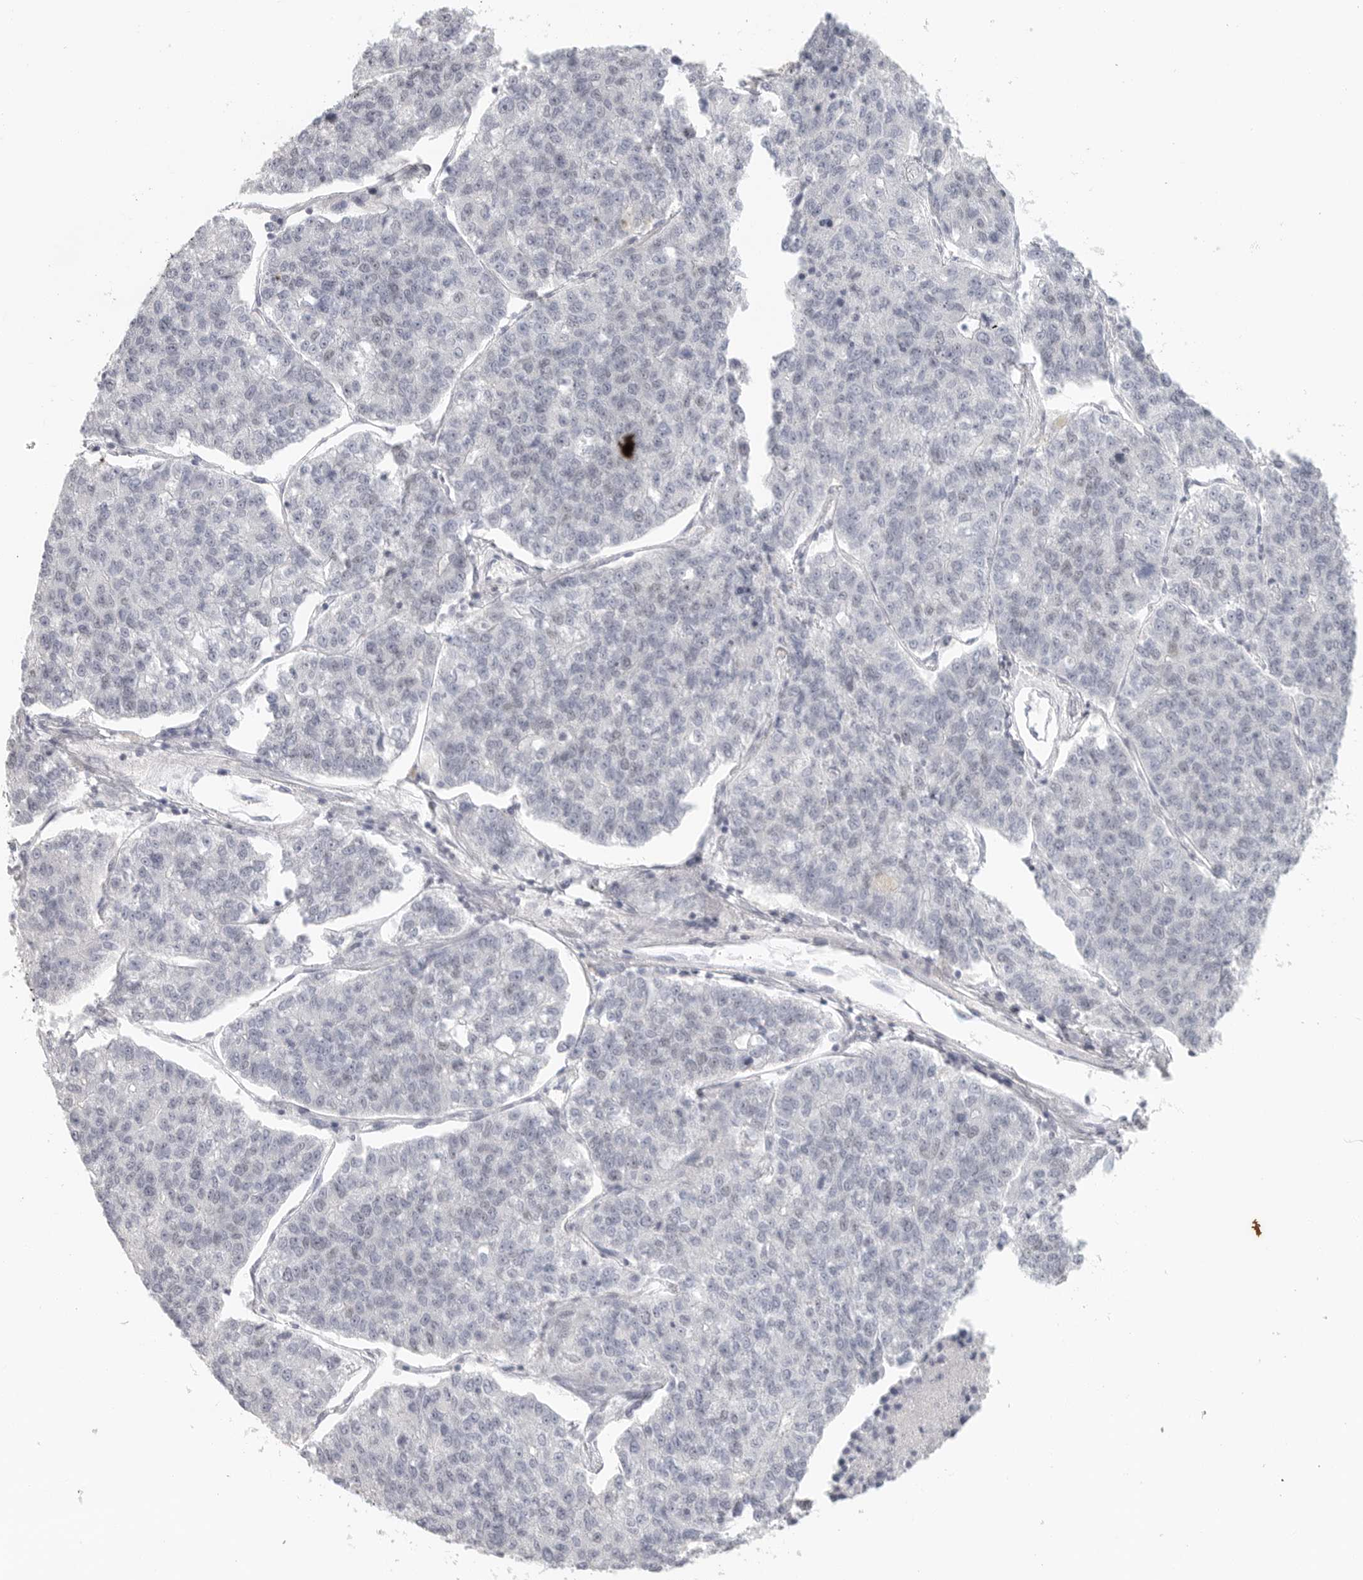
{"staining": {"intensity": "negative", "quantity": "none", "location": "none"}, "tissue": "lung cancer", "cell_type": "Tumor cells", "image_type": "cancer", "snomed": [{"axis": "morphology", "description": "Adenocarcinoma, NOS"}, {"axis": "topography", "description": "Lung"}], "caption": "The photomicrograph shows no significant expression in tumor cells of adenocarcinoma (lung). (DAB immunohistochemistry (IHC) visualized using brightfield microscopy, high magnification).", "gene": "HDAC6", "patient": {"sex": "male", "age": 49}}